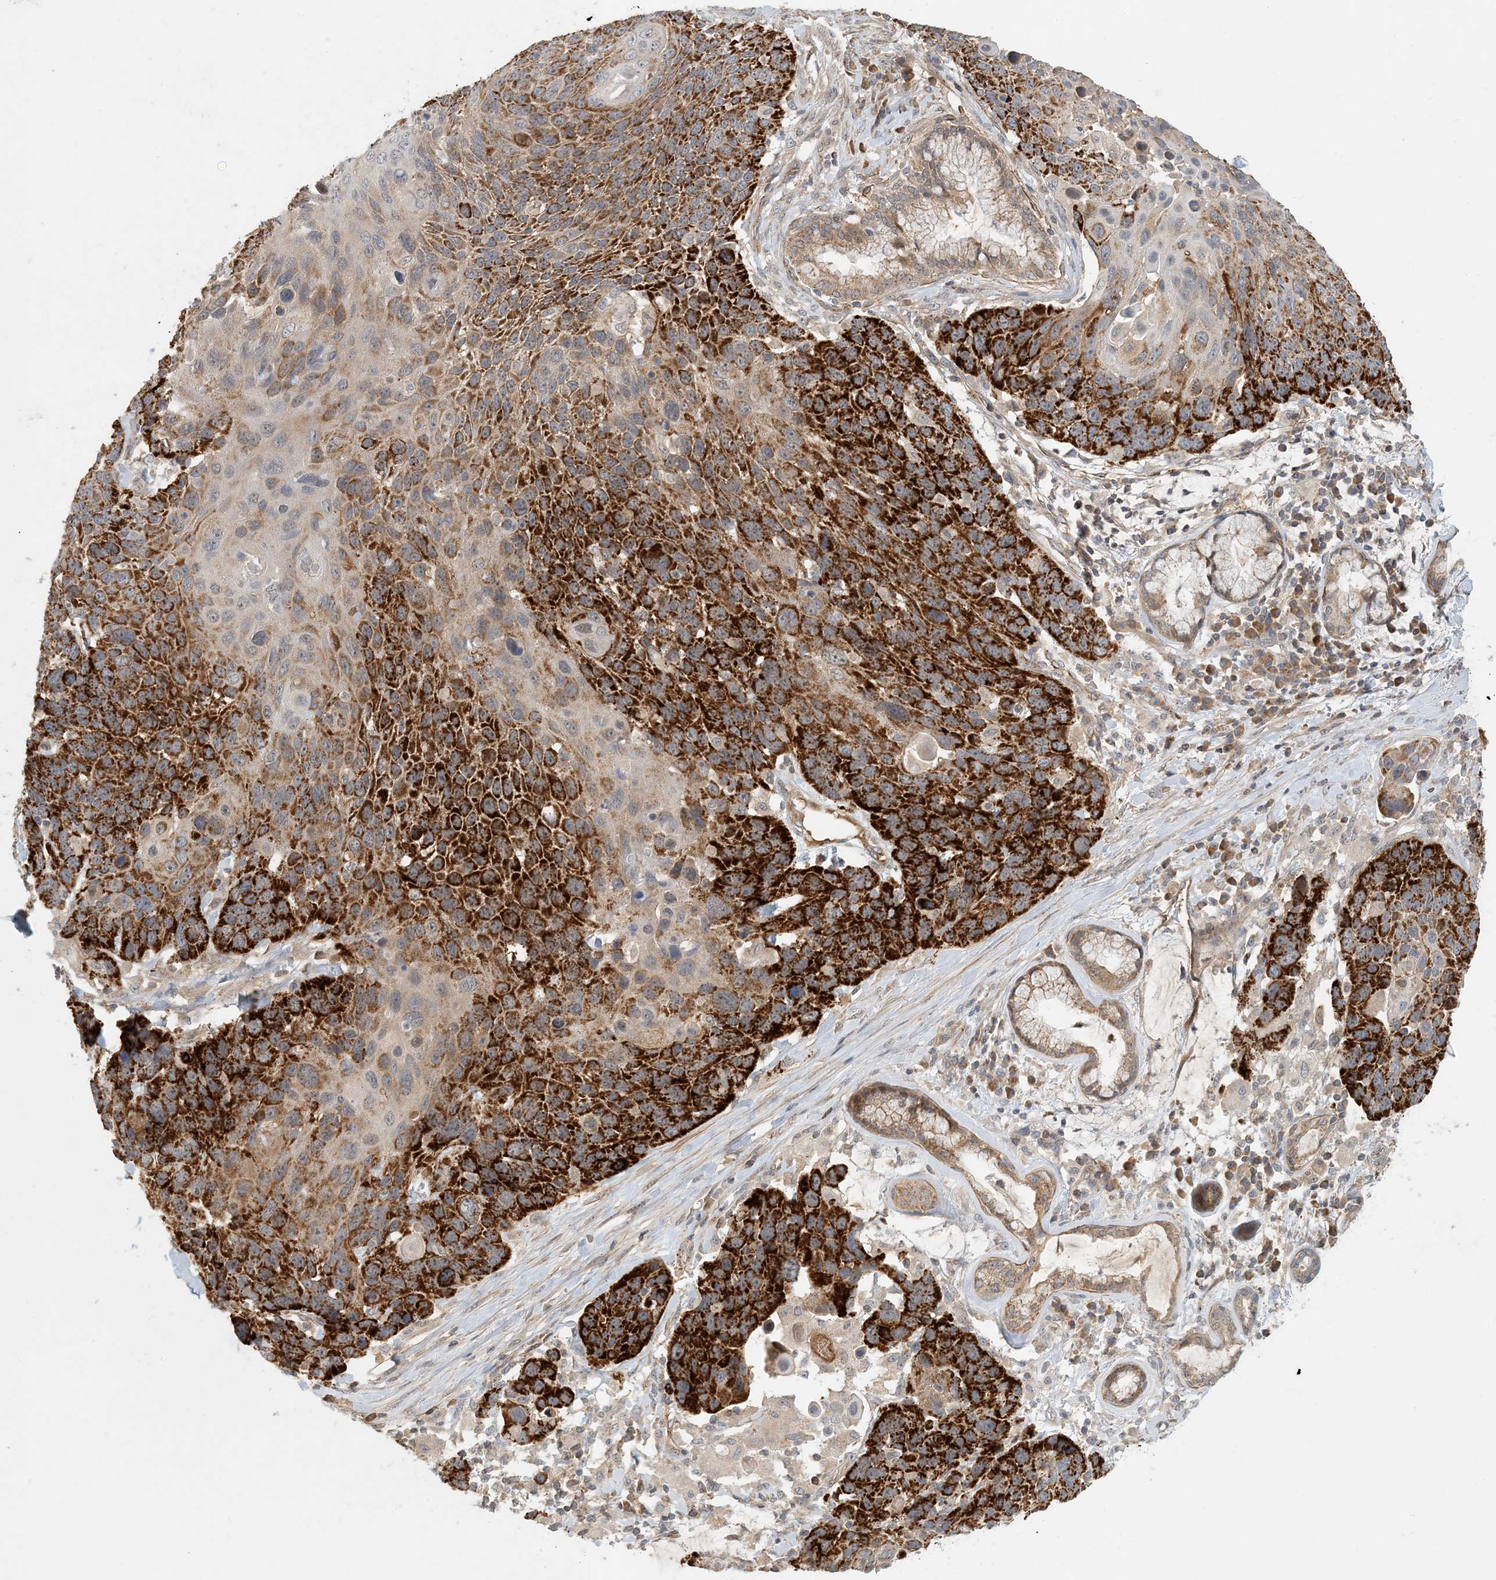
{"staining": {"intensity": "strong", "quantity": ">75%", "location": "cytoplasmic/membranous"}, "tissue": "lung cancer", "cell_type": "Tumor cells", "image_type": "cancer", "snomed": [{"axis": "morphology", "description": "Squamous cell carcinoma, NOS"}, {"axis": "topography", "description": "Lung"}], "caption": "Immunohistochemistry (IHC) (DAB (3,3'-diaminobenzidine)) staining of human lung squamous cell carcinoma shows strong cytoplasmic/membranous protein staining in approximately >75% of tumor cells. (DAB = brown stain, brightfield microscopy at high magnification).", "gene": "ZBTB3", "patient": {"sex": "male", "age": 66}}